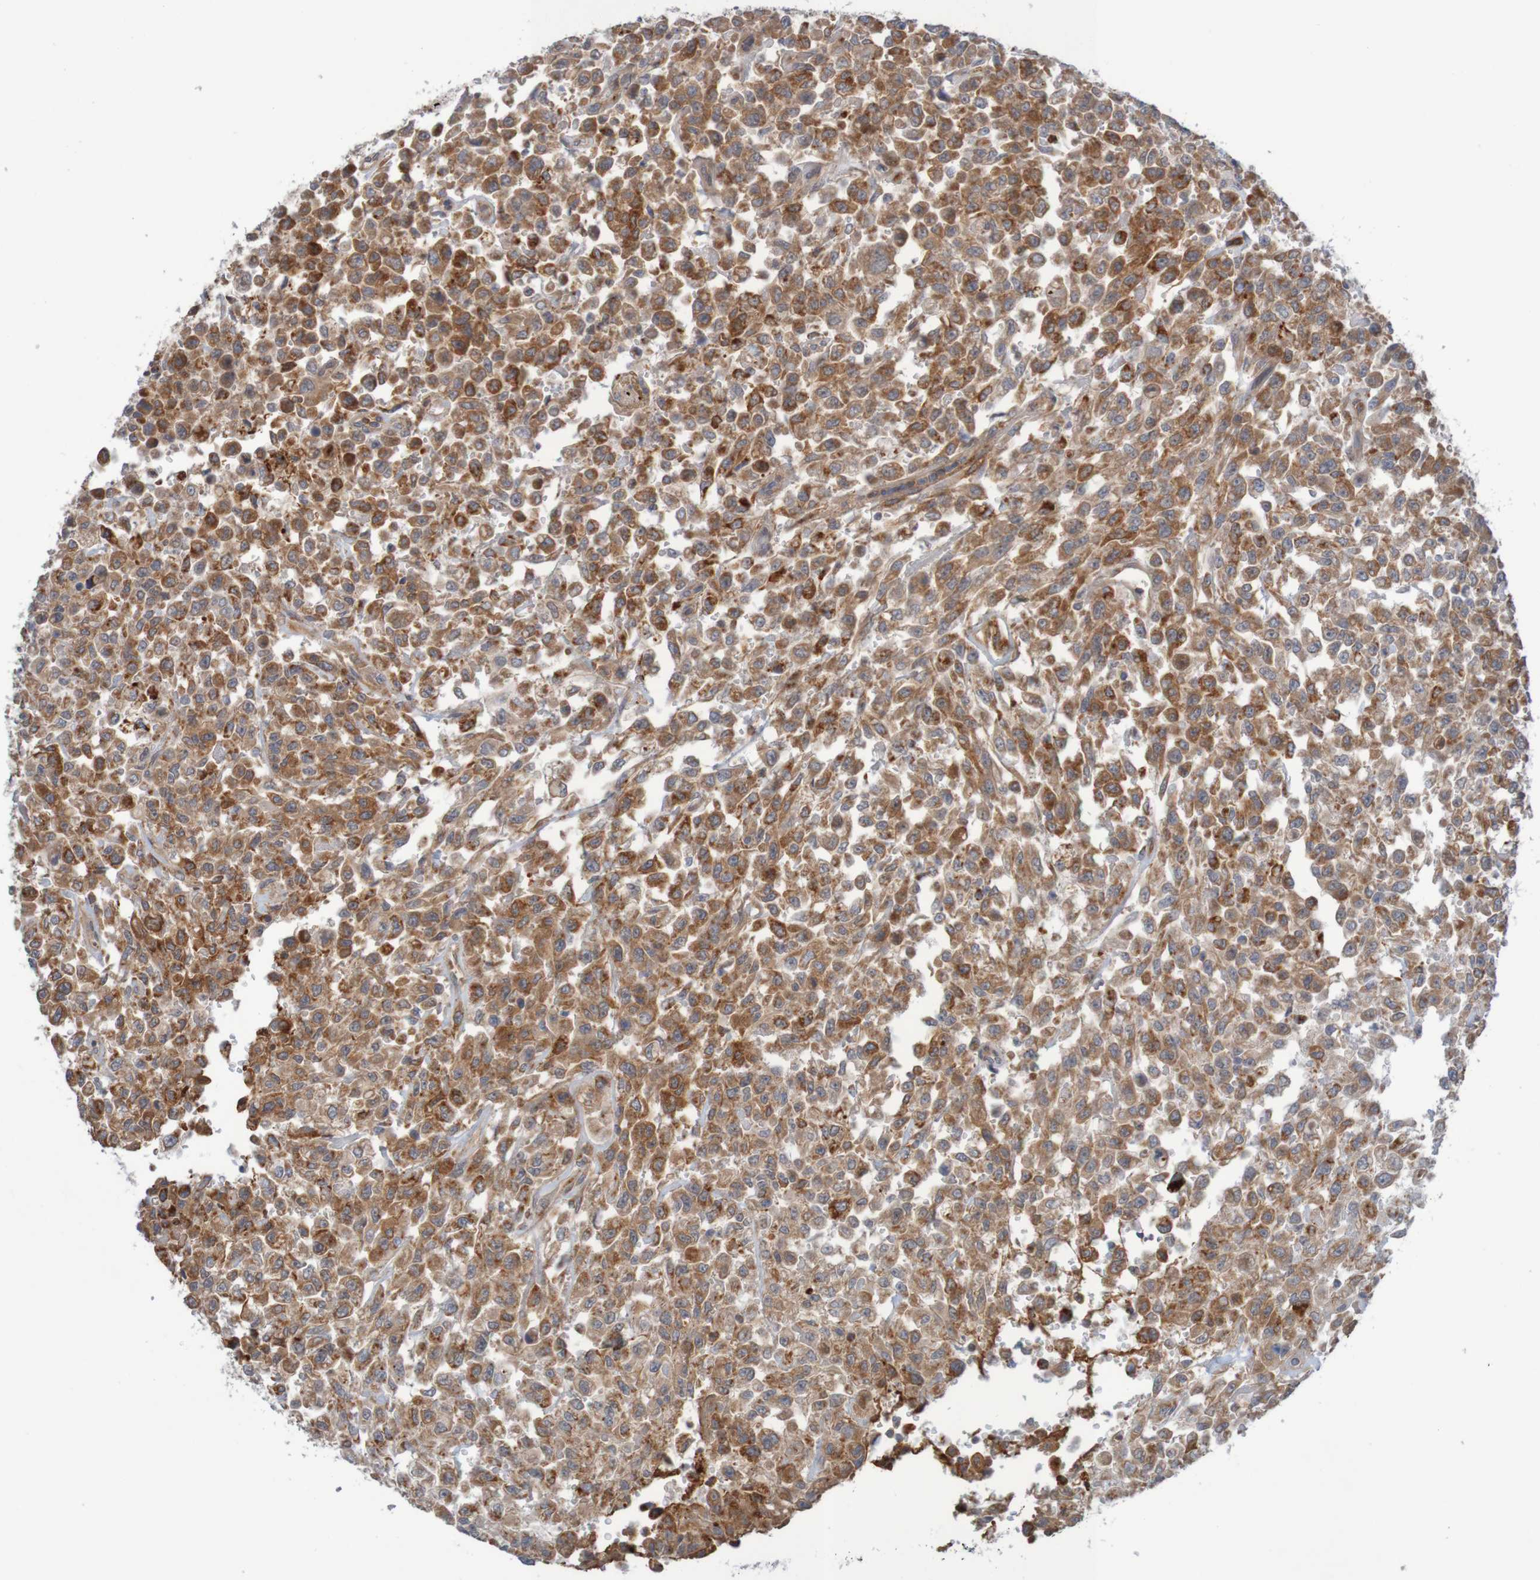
{"staining": {"intensity": "strong", "quantity": ">75%", "location": "cytoplasmic/membranous"}, "tissue": "urothelial cancer", "cell_type": "Tumor cells", "image_type": "cancer", "snomed": [{"axis": "morphology", "description": "Urothelial carcinoma, High grade"}, {"axis": "topography", "description": "Urinary bladder"}], "caption": "IHC of high-grade urothelial carcinoma exhibits high levels of strong cytoplasmic/membranous positivity in approximately >75% of tumor cells.", "gene": "NAV2", "patient": {"sex": "male", "age": 46}}